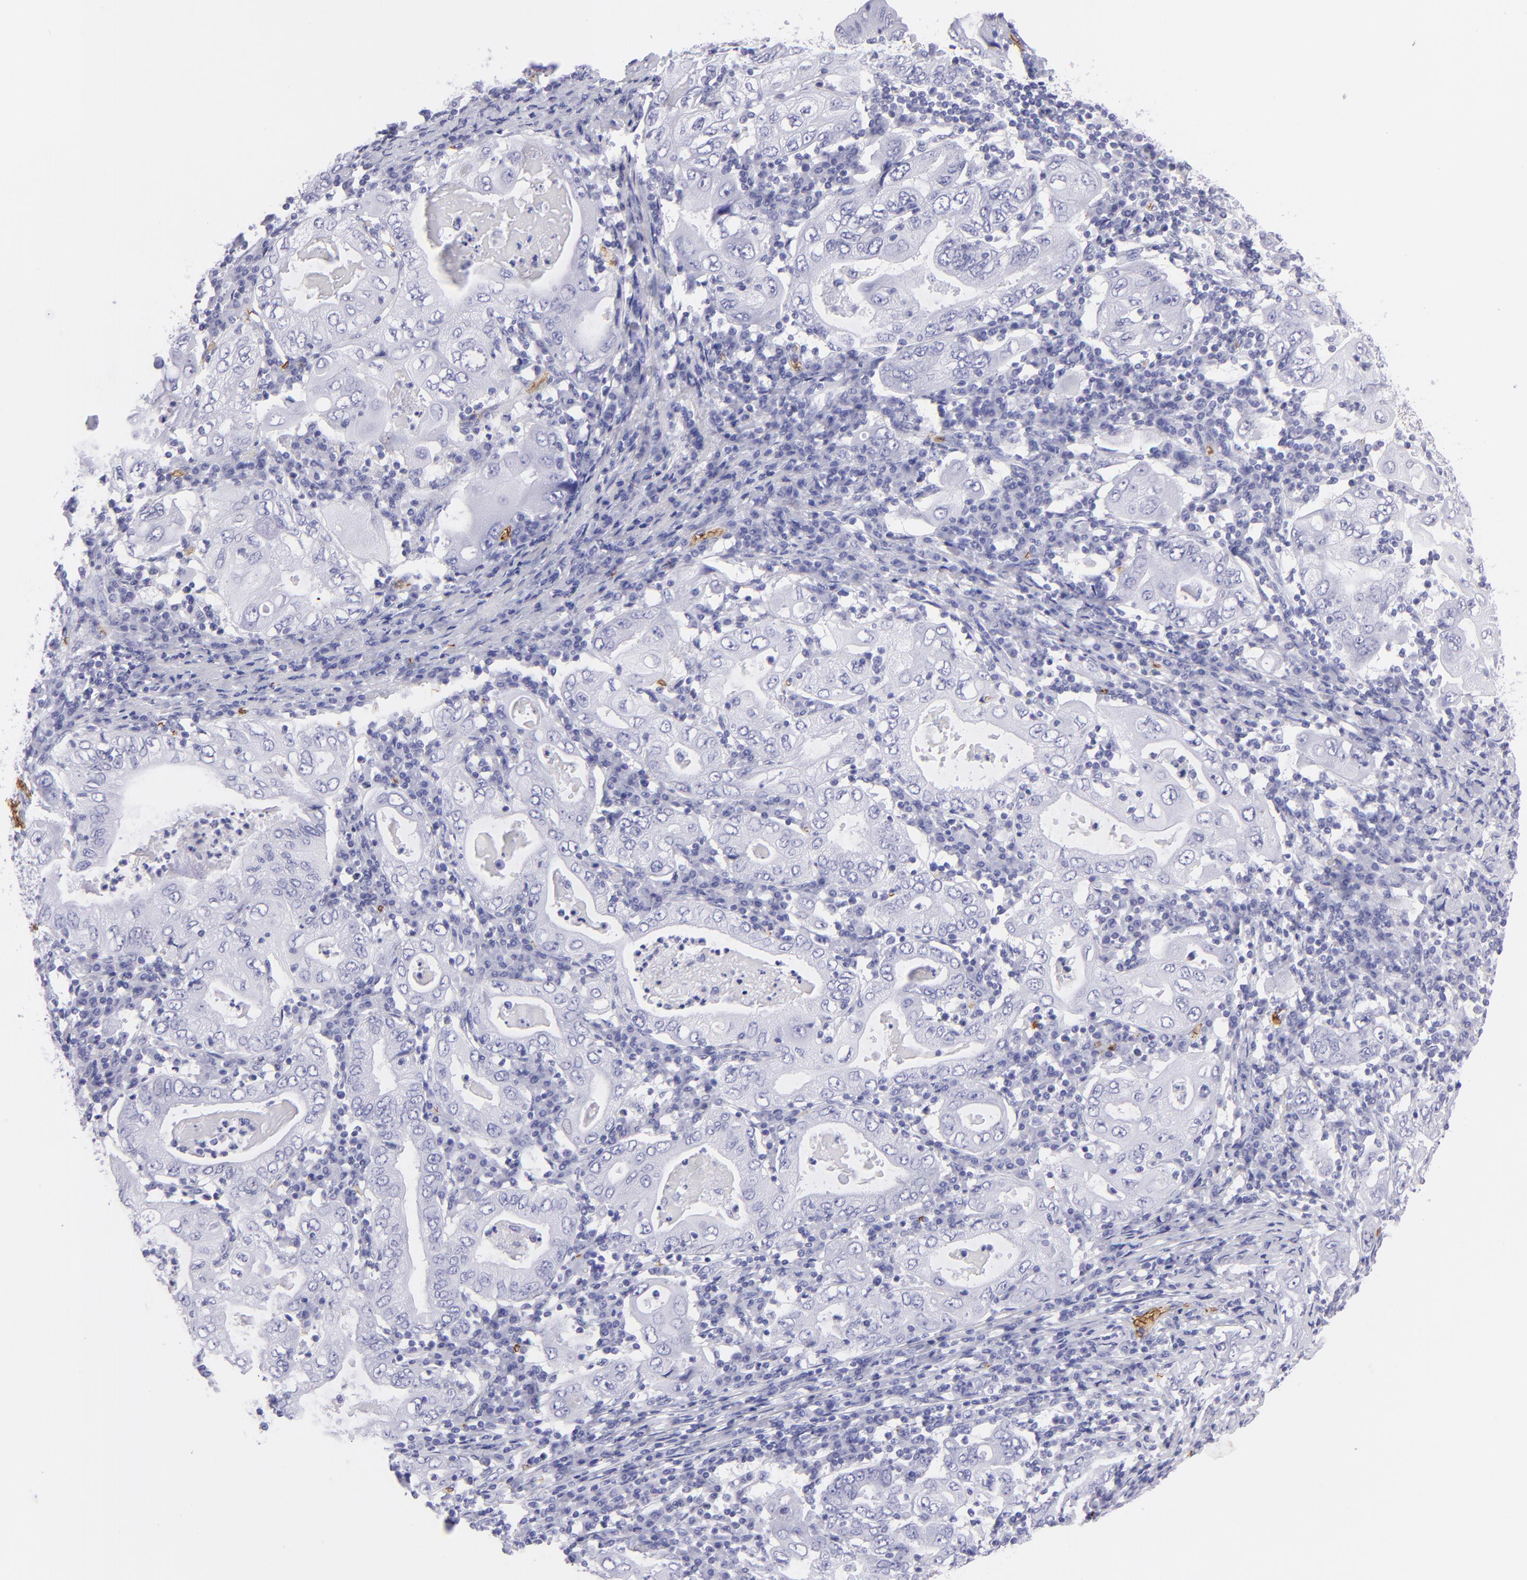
{"staining": {"intensity": "negative", "quantity": "none", "location": "none"}, "tissue": "stomach cancer", "cell_type": "Tumor cells", "image_type": "cancer", "snomed": [{"axis": "morphology", "description": "Normal tissue, NOS"}, {"axis": "morphology", "description": "Adenocarcinoma, NOS"}, {"axis": "topography", "description": "Esophagus"}, {"axis": "topography", "description": "Stomach, upper"}, {"axis": "topography", "description": "Peripheral nerve tissue"}], "caption": "Immunohistochemical staining of adenocarcinoma (stomach) displays no significant positivity in tumor cells.", "gene": "GYPA", "patient": {"sex": "male", "age": 62}}